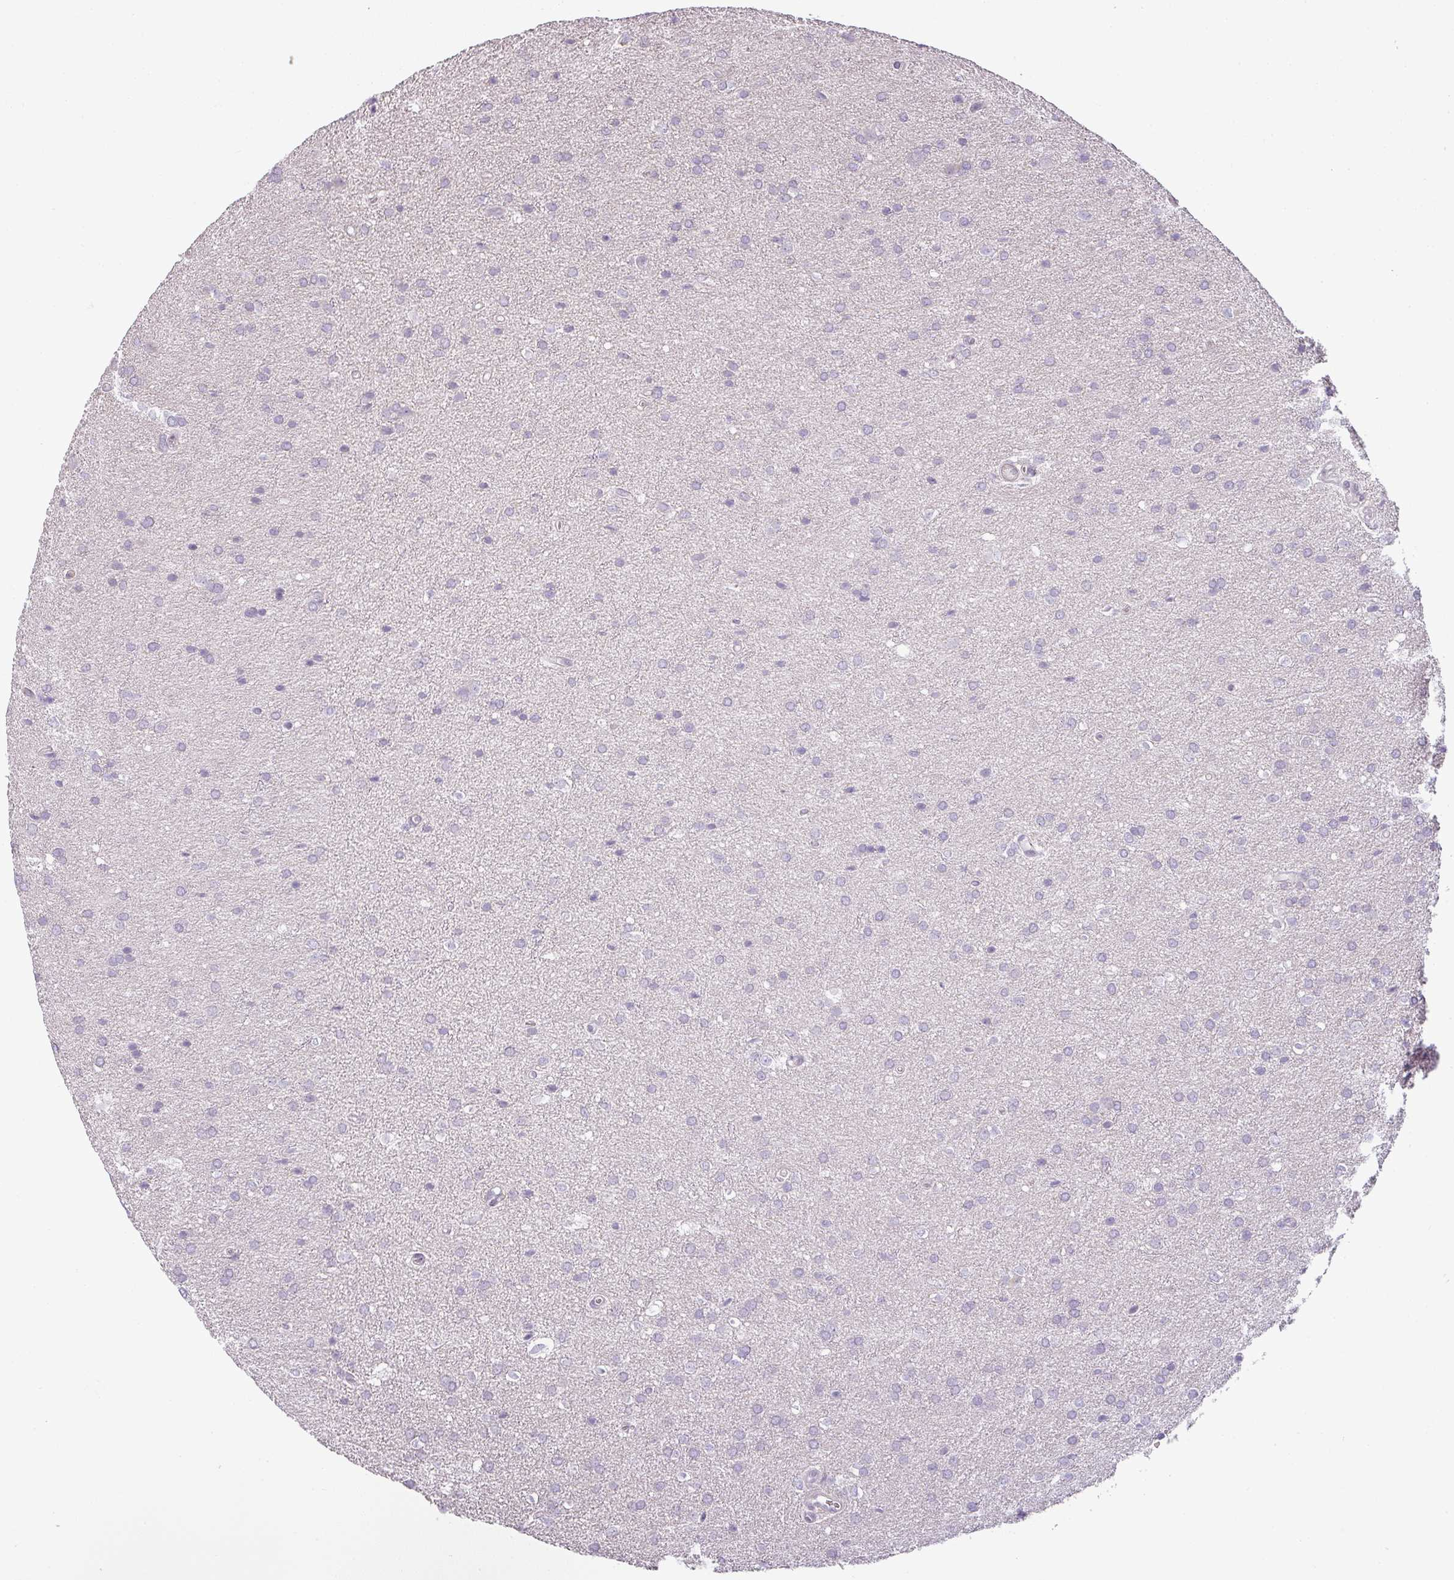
{"staining": {"intensity": "negative", "quantity": "none", "location": "none"}, "tissue": "glioma", "cell_type": "Tumor cells", "image_type": "cancer", "snomed": [{"axis": "morphology", "description": "Glioma, malignant, Low grade"}, {"axis": "topography", "description": "Brain"}], "caption": "Immunohistochemical staining of malignant low-grade glioma exhibits no significant expression in tumor cells. (DAB IHC with hematoxylin counter stain).", "gene": "CCDC144A", "patient": {"sex": "female", "age": 34}}